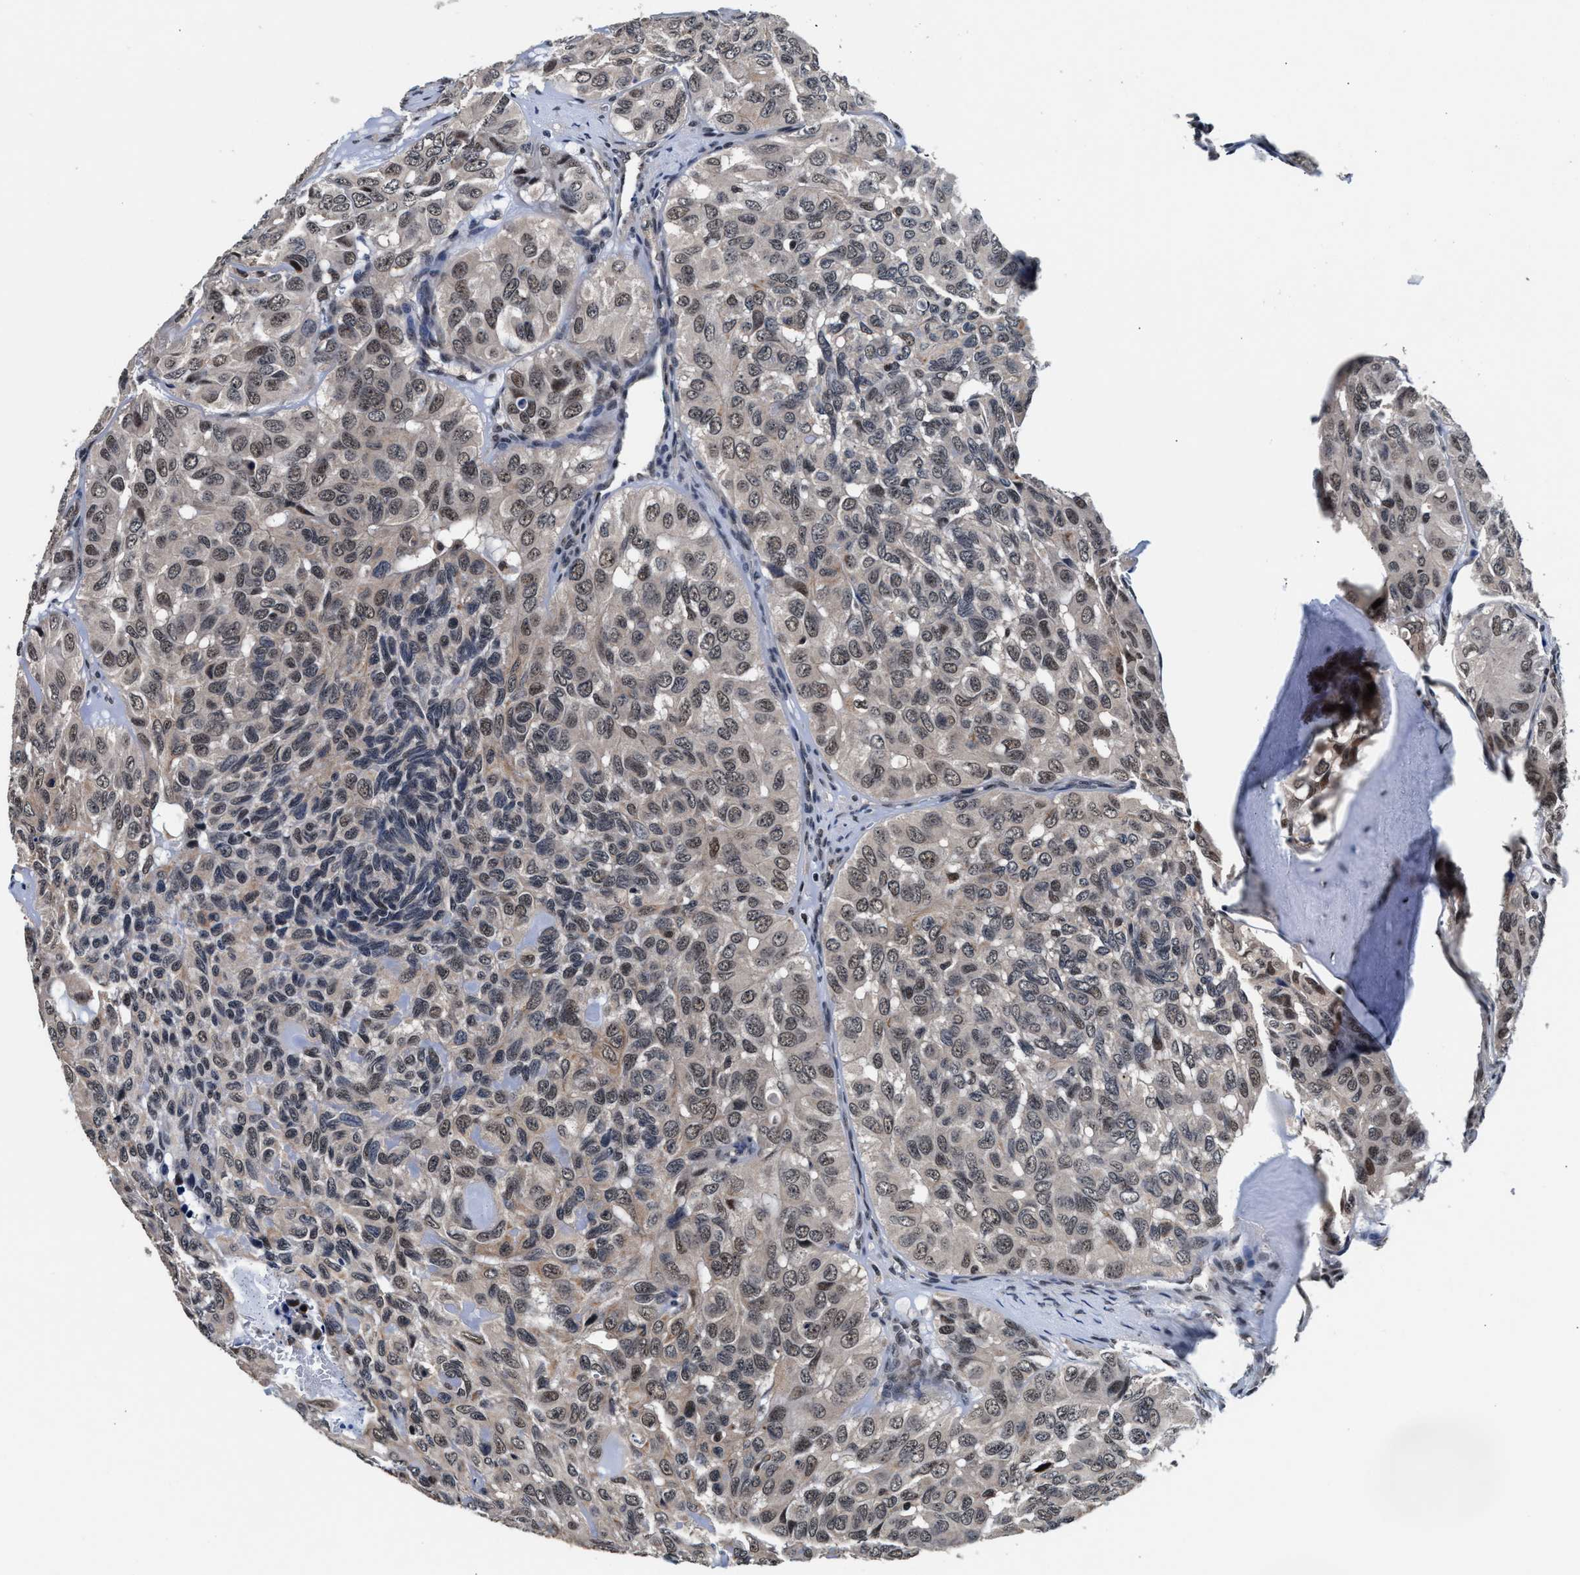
{"staining": {"intensity": "moderate", "quantity": "25%-75%", "location": "nuclear"}, "tissue": "head and neck cancer", "cell_type": "Tumor cells", "image_type": "cancer", "snomed": [{"axis": "morphology", "description": "Adenocarcinoma, NOS"}, {"axis": "topography", "description": "Salivary gland, NOS"}, {"axis": "topography", "description": "Head-Neck"}], "caption": "This histopathology image exhibits immunohistochemistry (IHC) staining of human adenocarcinoma (head and neck), with medium moderate nuclear positivity in approximately 25%-75% of tumor cells.", "gene": "USP16", "patient": {"sex": "female", "age": 76}}